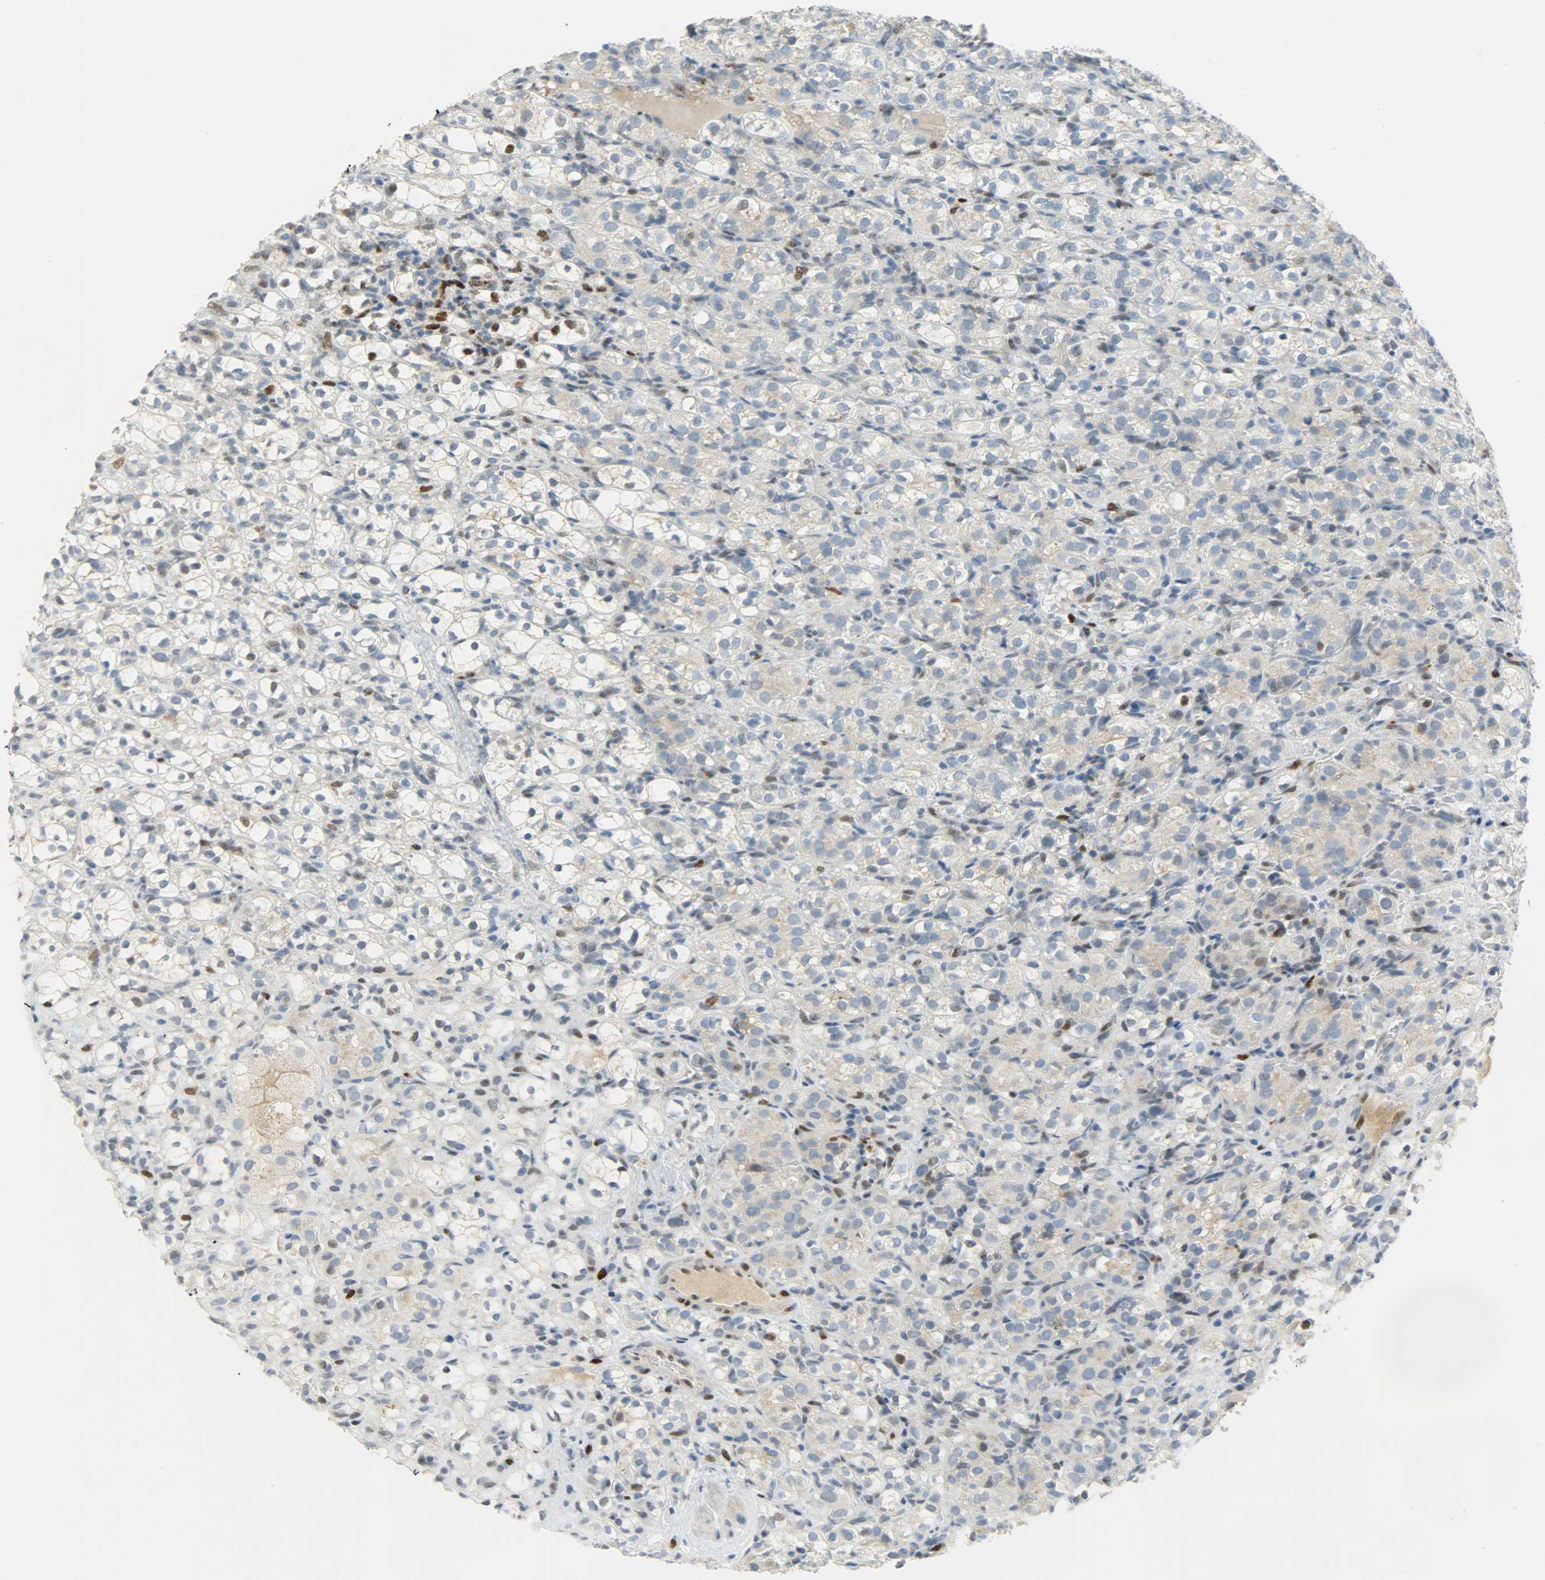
{"staining": {"intensity": "negative", "quantity": "none", "location": "none"}, "tissue": "renal cancer", "cell_type": "Tumor cells", "image_type": "cancer", "snomed": [{"axis": "morphology", "description": "Normal tissue, NOS"}, {"axis": "morphology", "description": "Adenocarcinoma, NOS"}, {"axis": "topography", "description": "Kidney"}], "caption": "DAB (3,3'-diaminobenzidine) immunohistochemical staining of human adenocarcinoma (renal) reveals no significant expression in tumor cells.", "gene": "JUNB", "patient": {"sex": "male", "age": 61}}